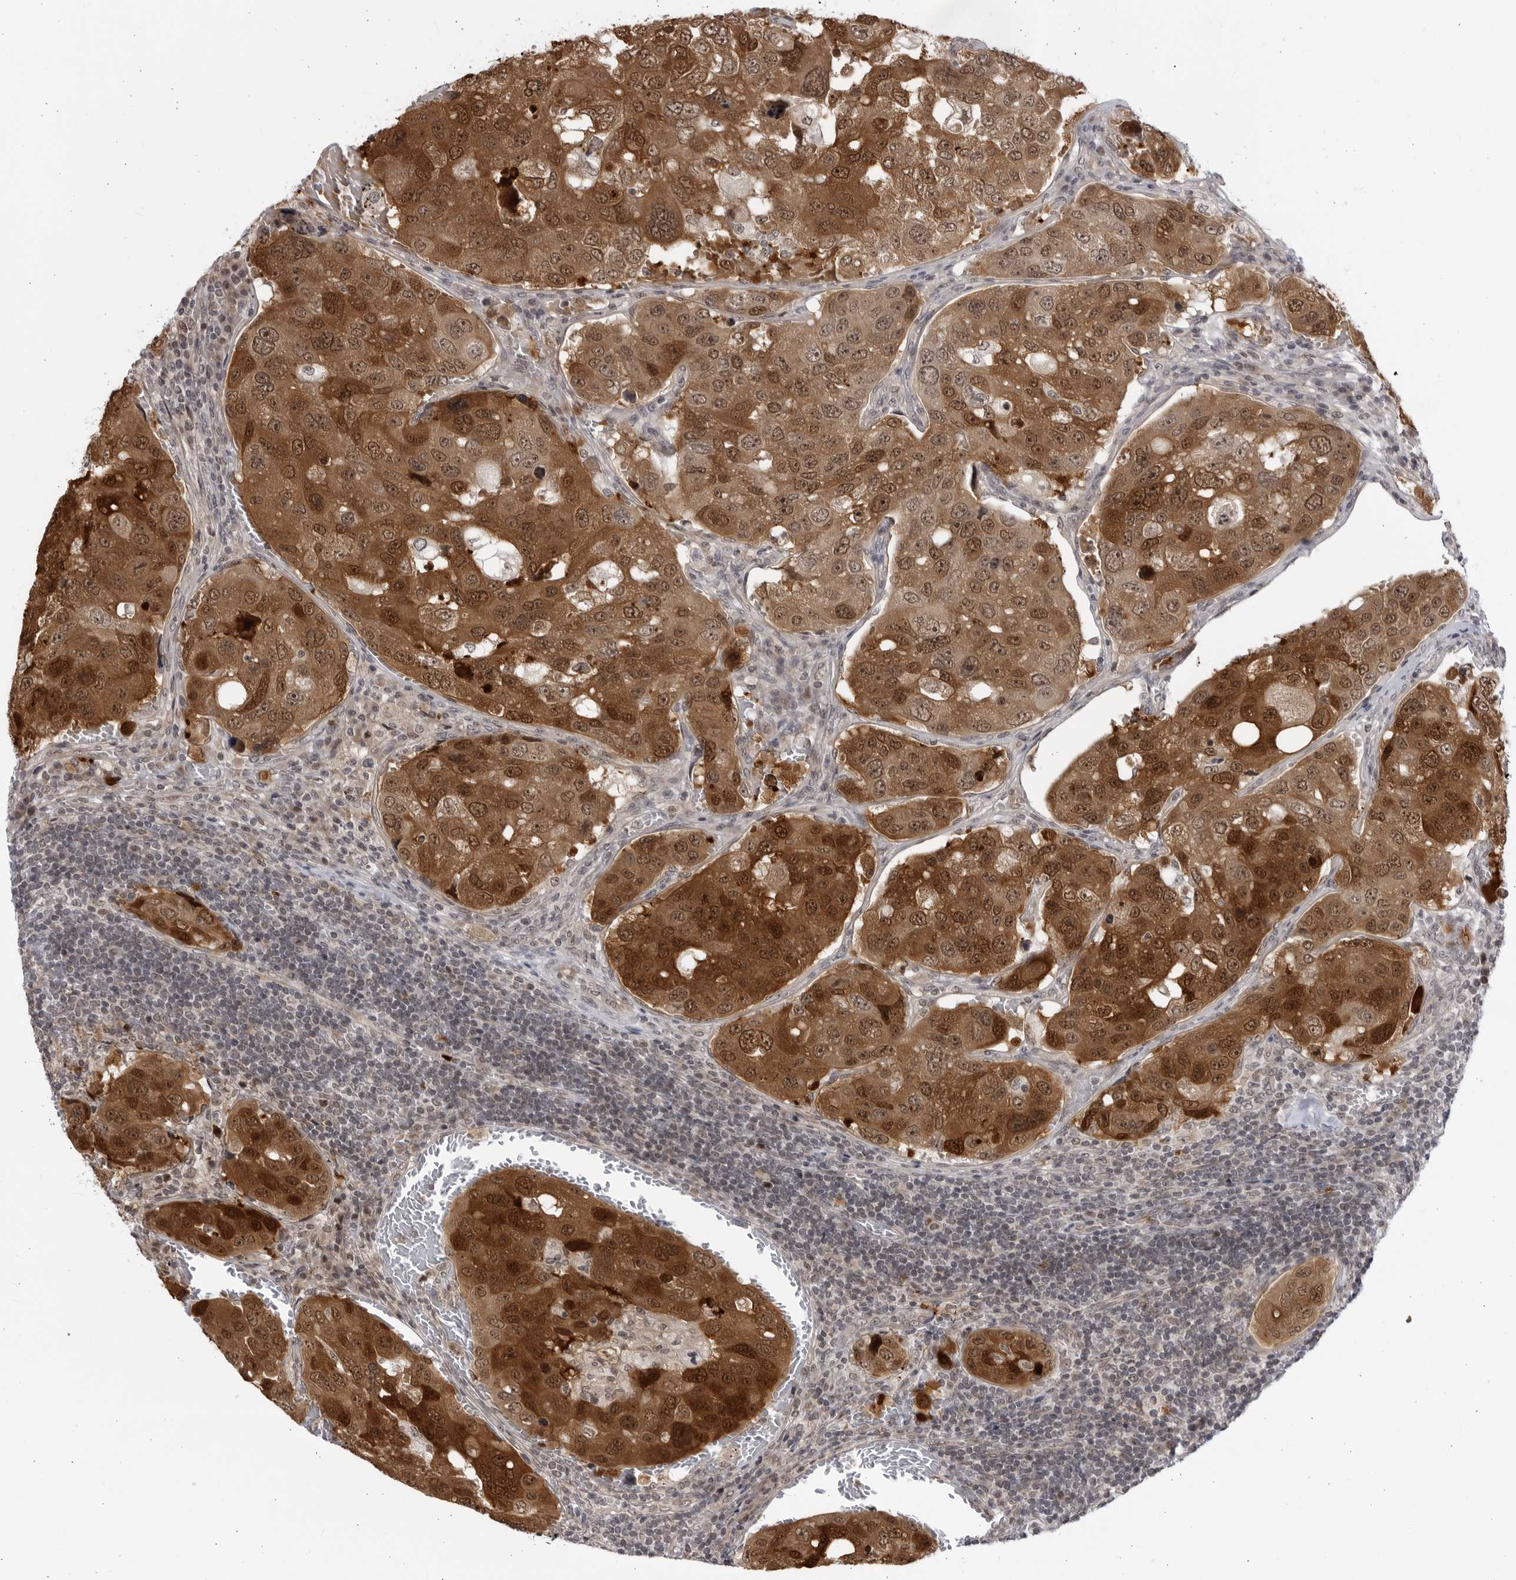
{"staining": {"intensity": "strong", "quantity": ">75%", "location": "cytoplasmic/membranous,nuclear"}, "tissue": "urothelial cancer", "cell_type": "Tumor cells", "image_type": "cancer", "snomed": [{"axis": "morphology", "description": "Urothelial carcinoma, High grade"}, {"axis": "topography", "description": "Lymph node"}, {"axis": "topography", "description": "Urinary bladder"}], "caption": "Immunohistochemistry (DAB (3,3'-diaminobenzidine)) staining of high-grade urothelial carcinoma demonstrates strong cytoplasmic/membranous and nuclear protein positivity in approximately >75% of tumor cells. (DAB = brown stain, brightfield microscopy at high magnification).", "gene": "ITGB3BP", "patient": {"sex": "male", "age": 51}}